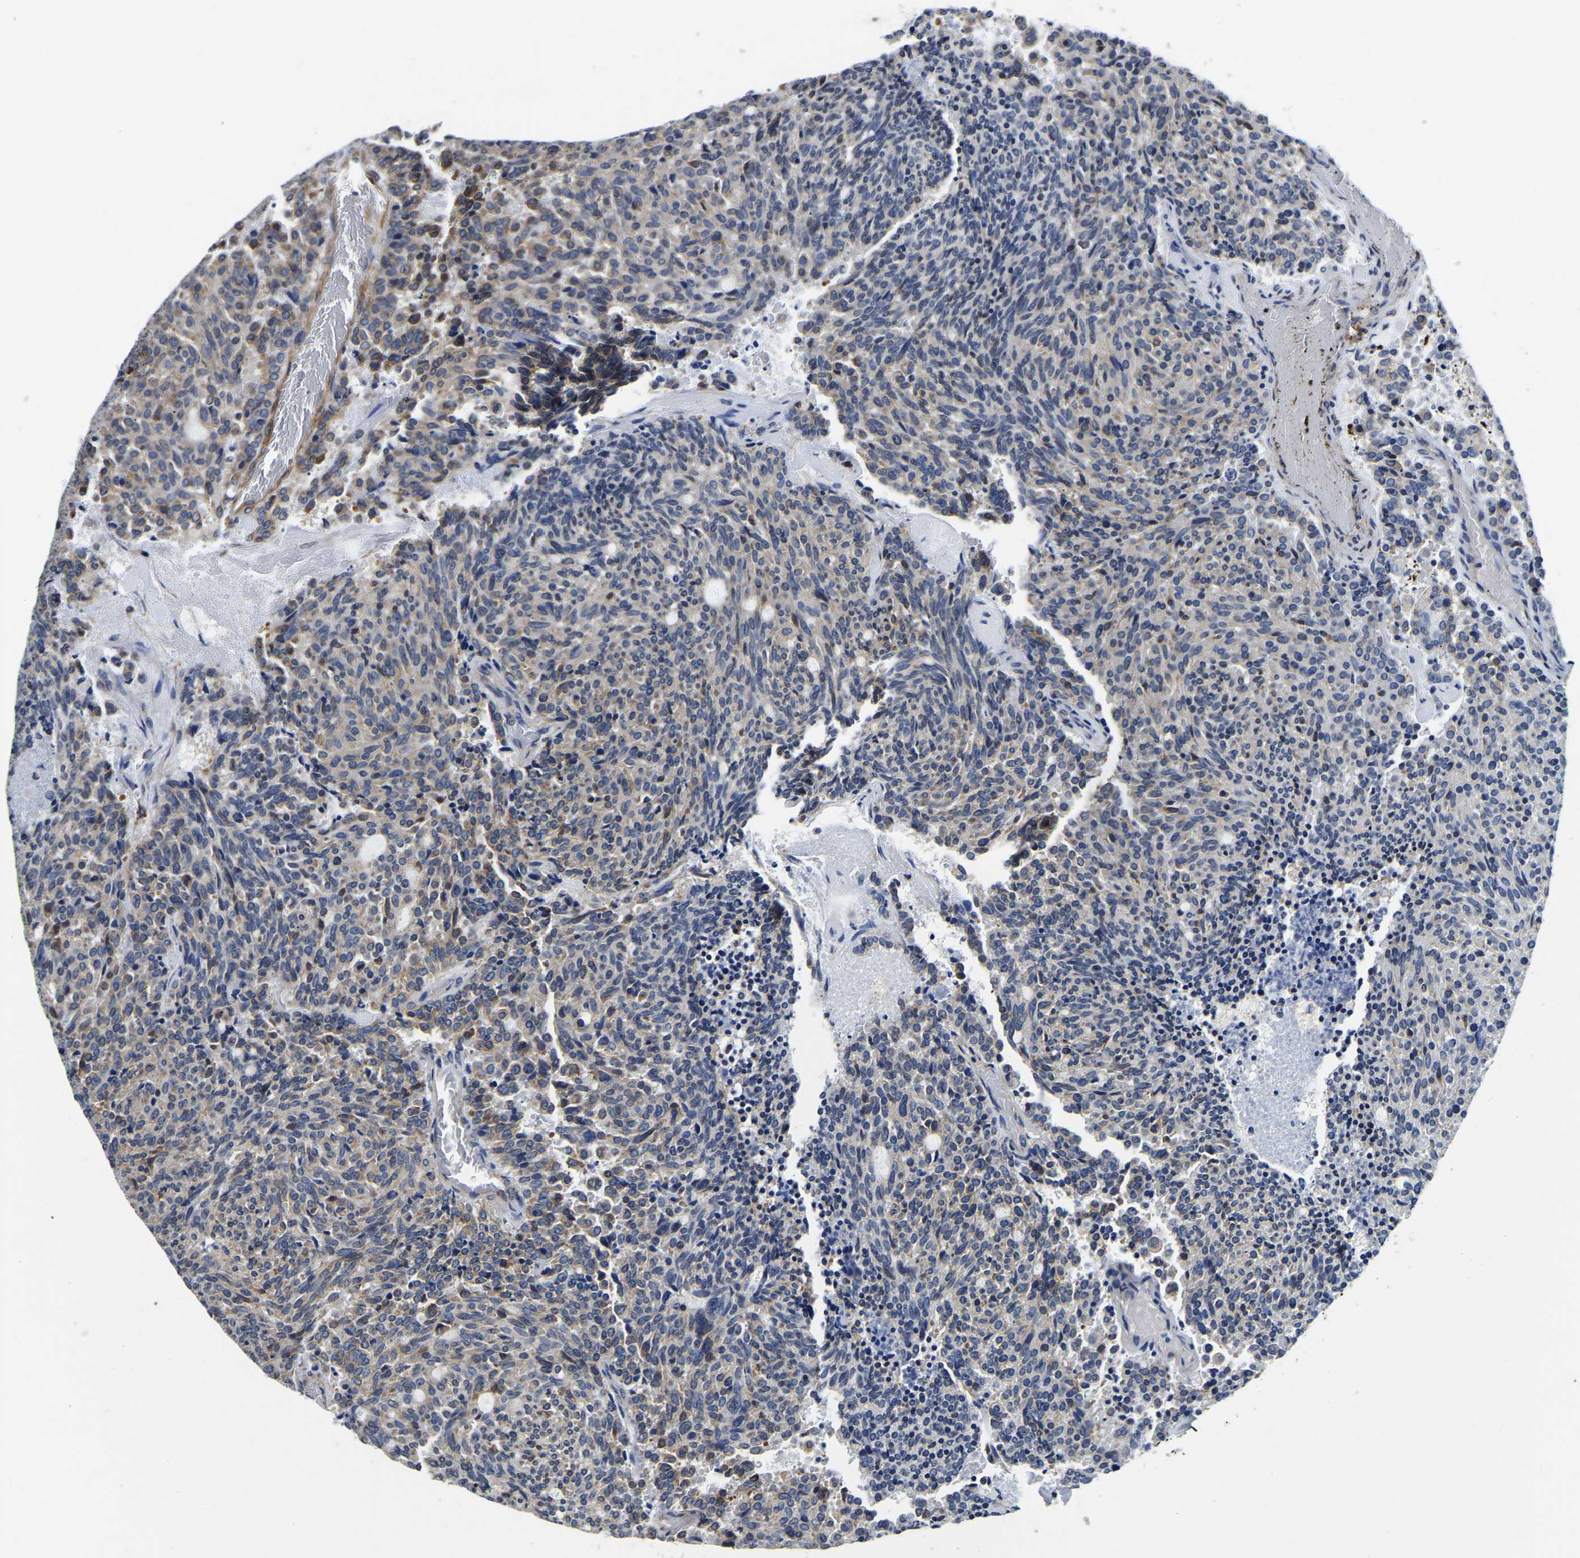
{"staining": {"intensity": "moderate", "quantity": "<25%", "location": "cytoplasmic/membranous"}, "tissue": "carcinoid", "cell_type": "Tumor cells", "image_type": "cancer", "snomed": [{"axis": "morphology", "description": "Carcinoid, malignant, NOS"}, {"axis": "topography", "description": "Pancreas"}], "caption": "Immunohistochemical staining of carcinoid exhibits low levels of moderate cytoplasmic/membranous expression in approximately <25% of tumor cells. (Brightfield microscopy of DAB IHC at high magnification).", "gene": "KCTD17", "patient": {"sex": "female", "age": 54}}